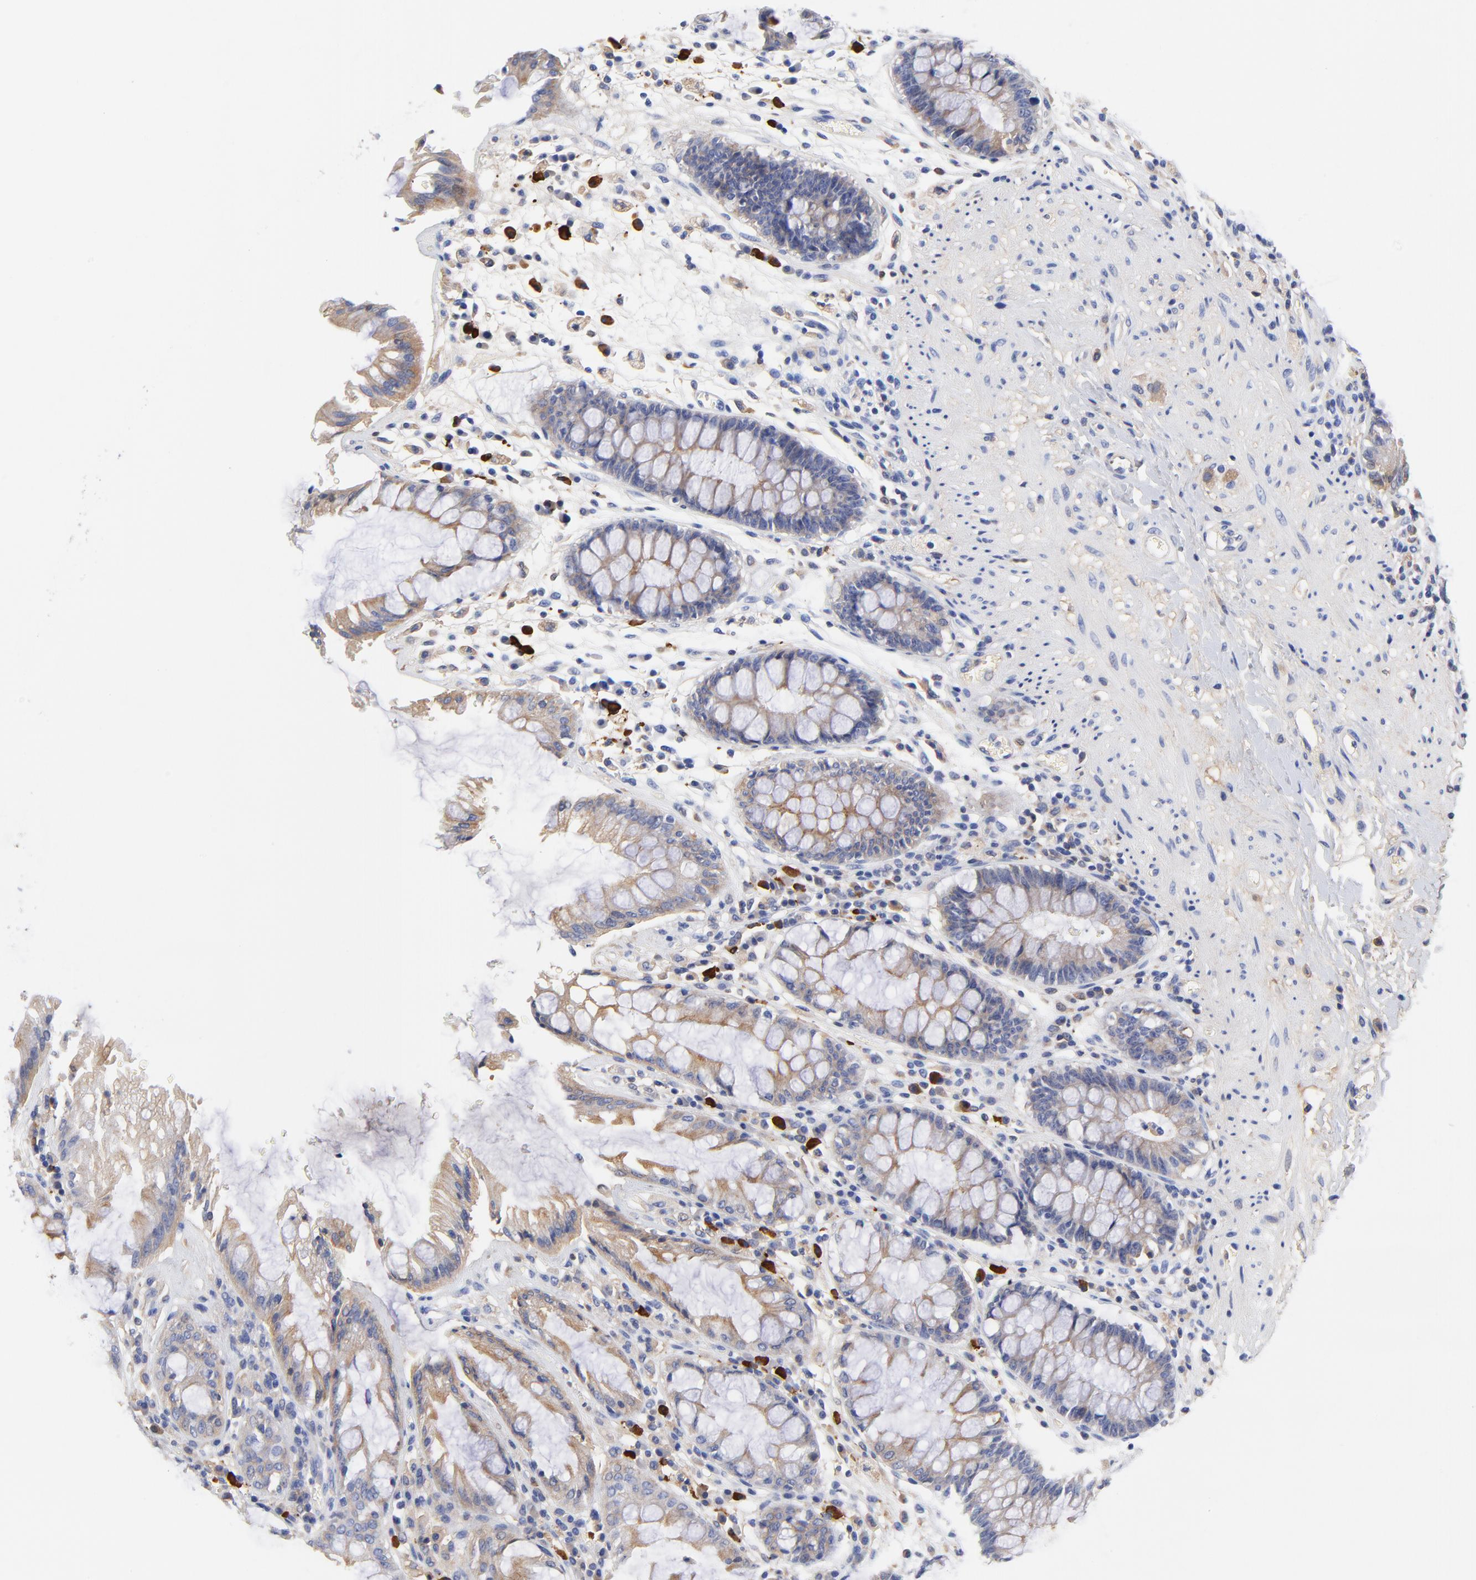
{"staining": {"intensity": "weak", "quantity": ">75%", "location": "cytoplasmic/membranous"}, "tissue": "rectum", "cell_type": "Glandular cells", "image_type": "normal", "snomed": [{"axis": "morphology", "description": "Normal tissue, NOS"}, {"axis": "topography", "description": "Rectum"}], "caption": "Immunohistochemistry (IHC) (DAB) staining of unremarkable human rectum demonstrates weak cytoplasmic/membranous protein staining in about >75% of glandular cells.", "gene": "IGLV3", "patient": {"sex": "female", "age": 46}}